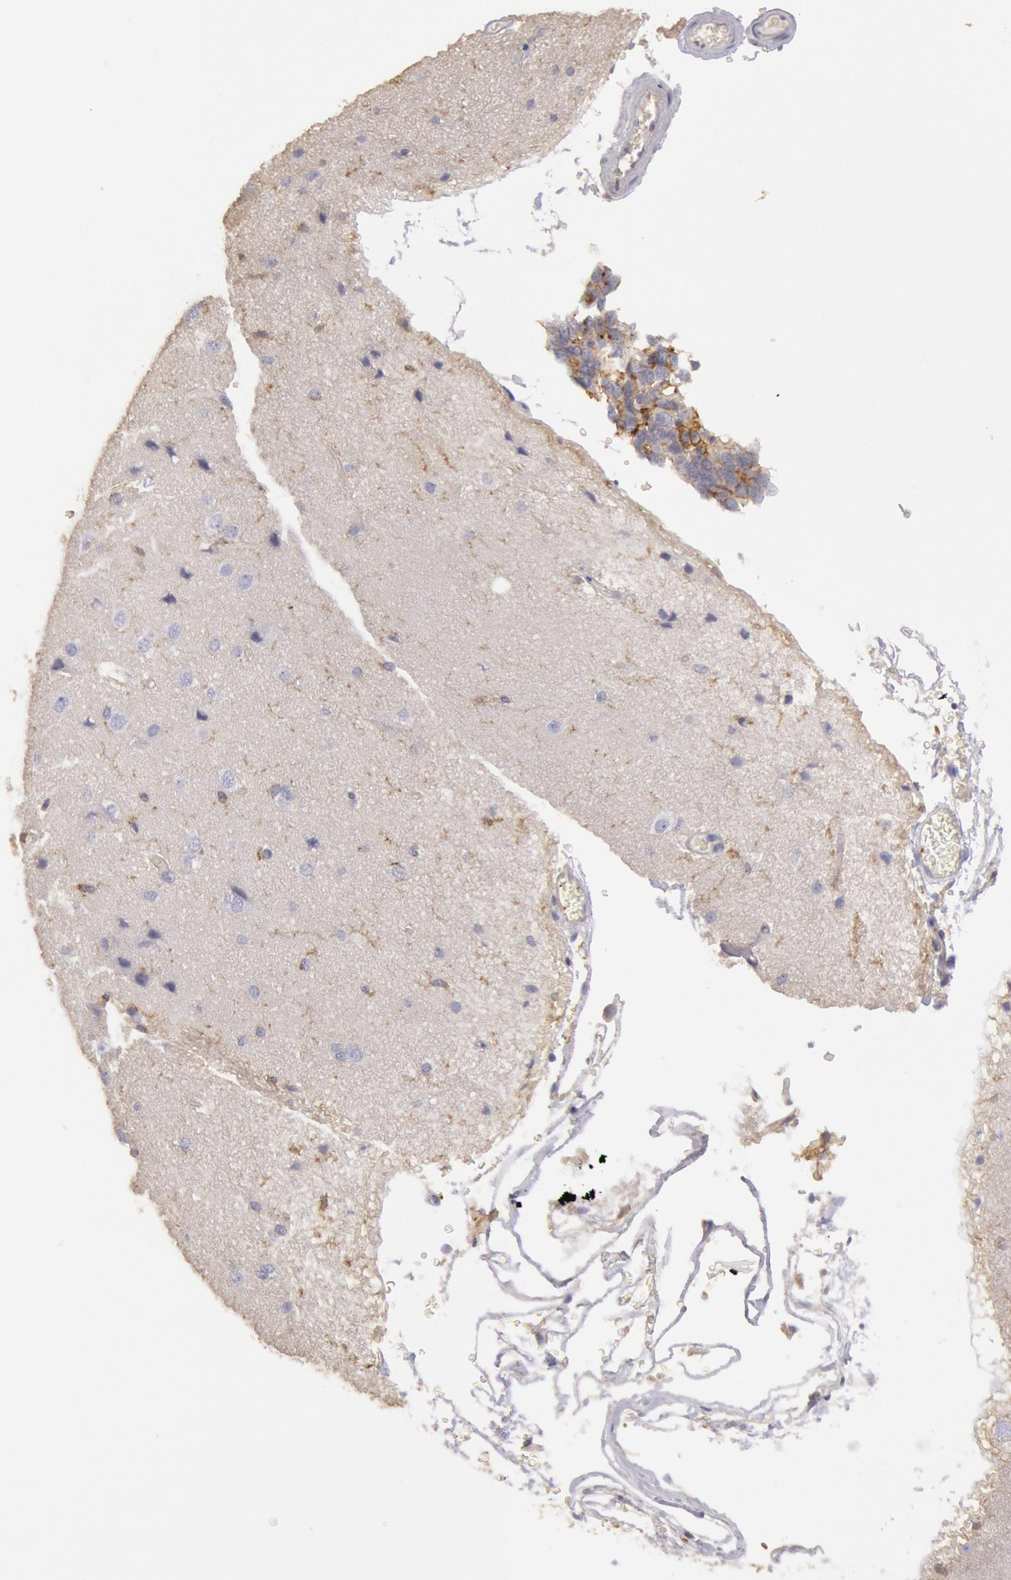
{"staining": {"intensity": "negative", "quantity": "none", "location": "none"}, "tissue": "cerebral cortex", "cell_type": "Endothelial cells", "image_type": "normal", "snomed": [{"axis": "morphology", "description": "Normal tissue, NOS"}, {"axis": "morphology", "description": "Glioma, malignant, High grade"}, {"axis": "topography", "description": "Cerebral cortex"}], "caption": "Photomicrograph shows no significant protein staining in endothelial cells of benign cerebral cortex.", "gene": "SNAP23", "patient": {"sex": "male", "age": 77}}